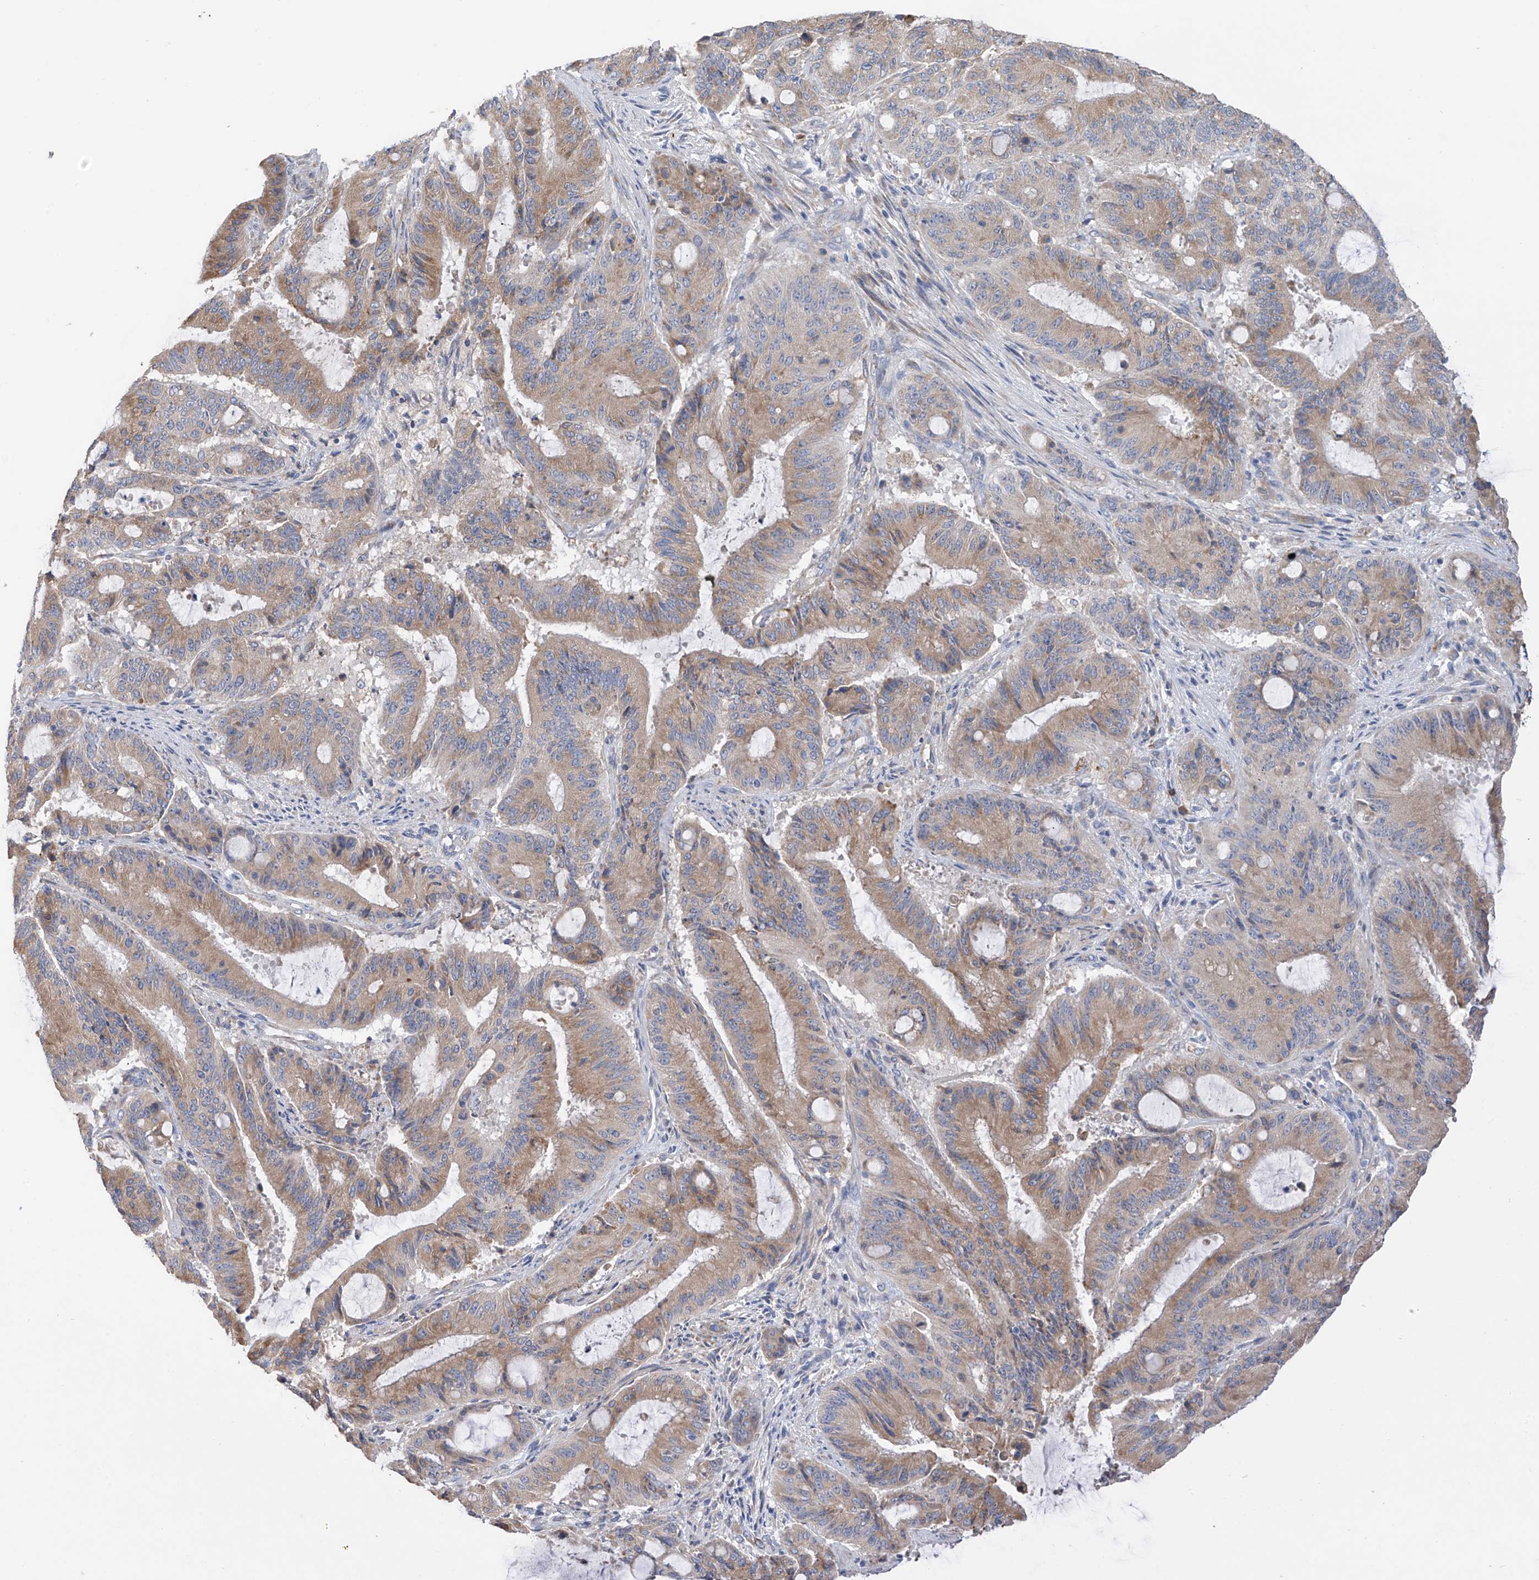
{"staining": {"intensity": "weak", "quantity": ">75%", "location": "cytoplasmic/membranous"}, "tissue": "liver cancer", "cell_type": "Tumor cells", "image_type": "cancer", "snomed": [{"axis": "morphology", "description": "Normal tissue, NOS"}, {"axis": "morphology", "description": "Cholangiocarcinoma"}, {"axis": "topography", "description": "Liver"}, {"axis": "topography", "description": "Peripheral nerve tissue"}], "caption": "Weak cytoplasmic/membranous positivity is appreciated in about >75% of tumor cells in cholangiocarcinoma (liver).", "gene": "REC8", "patient": {"sex": "female", "age": 73}}